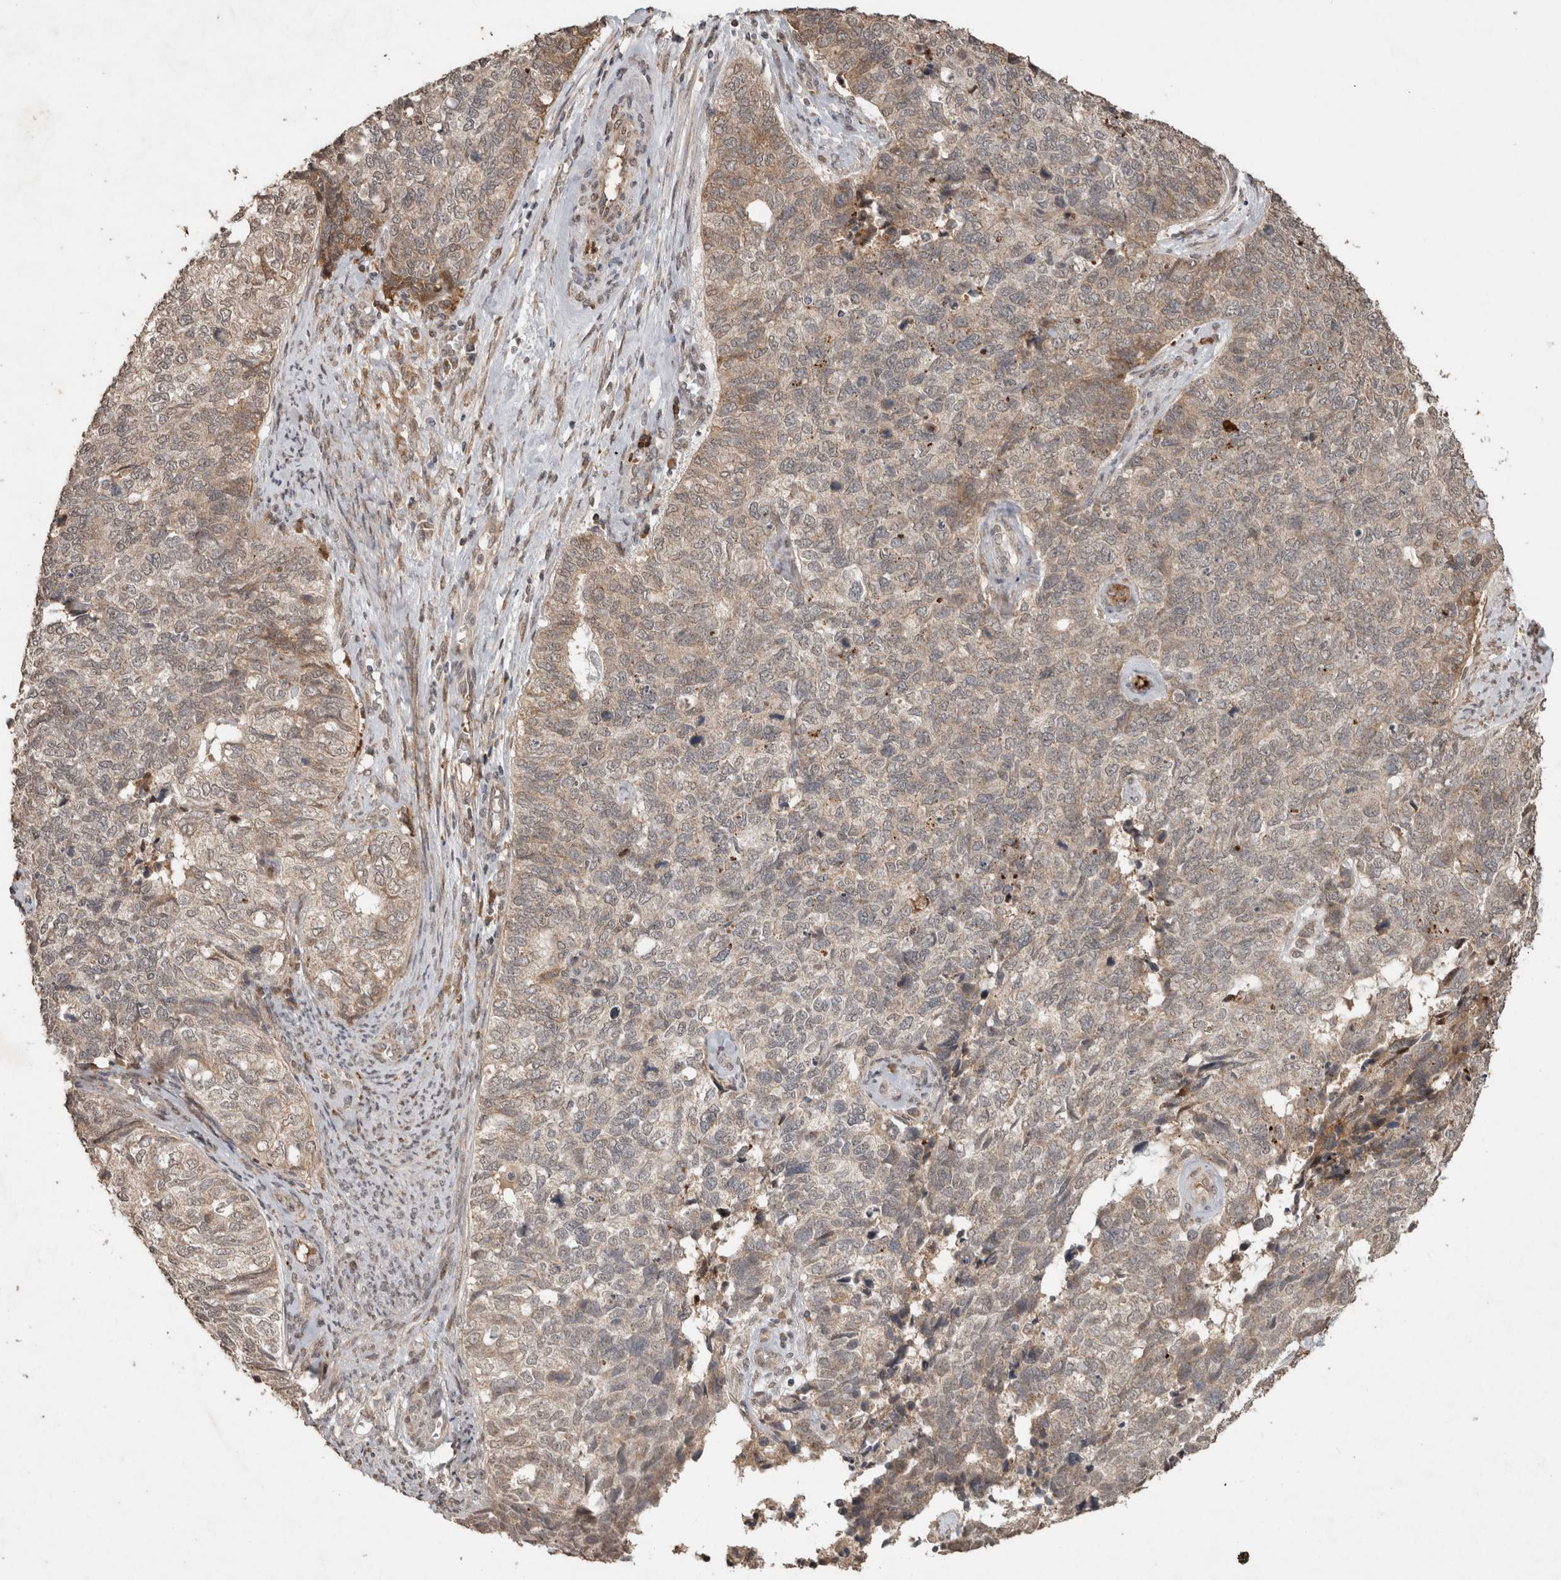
{"staining": {"intensity": "weak", "quantity": ">75%", "location": "cytoplasmic/membranous"}, "tissue": "cervical cancer", "cell_type": "Tumor cells", "image_type": "cancer", "snomed": [{"axis": "morphology", "description": "Squamous cell carcinoma, NOS"}, {"axis": "topography", "description": "Cervix"}], "caption": "Human cervical squamous cell carcinoma stained with a protein marker exhibits weak staining in tumor cells.", "gene": "FAM3A", "patient": {"sex": "female", "age": 63}}